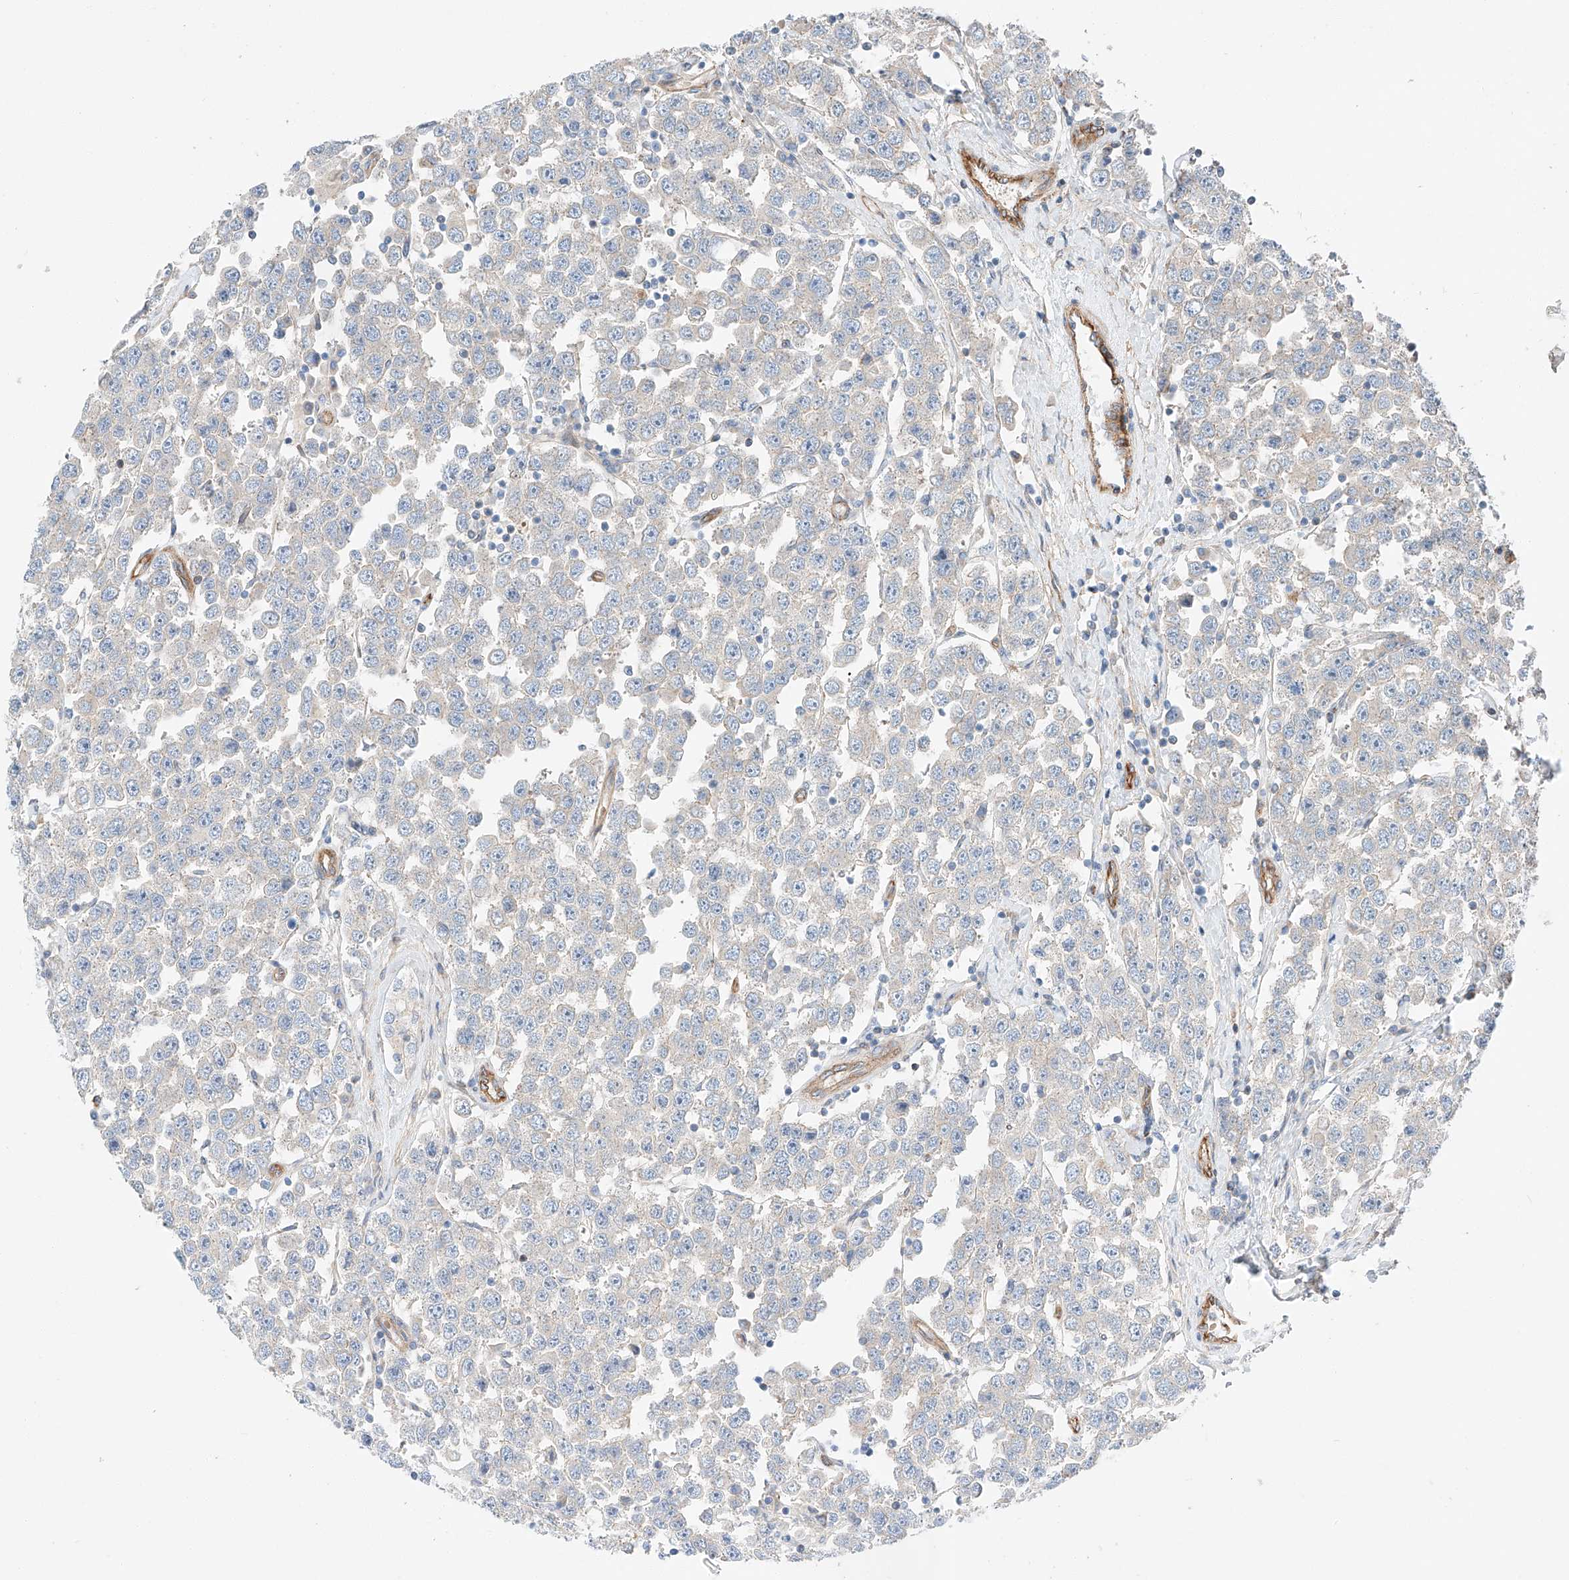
{"staining": {"intensity": "weak", "quantity": "<25%", "location": "cytoplasmic/membranous"}, "tissue": "testis cancer", "cell_type": "Tumor cells", "image_type": "cancer", "snomed": [{"axis": "morphology", "description": "Seminoma, NOS"}, {"axis": "topography", "description": "Testis"}], "caption": "Tumor cells show no significant staining in testis cancer. Brightfield microscopy of immunohistochemistry stained with DAB (brown) and hematoxylin (blue), captured at high magnification.", "gene": "MINDY4", "patient": {"sex": "male", "age": 28}}